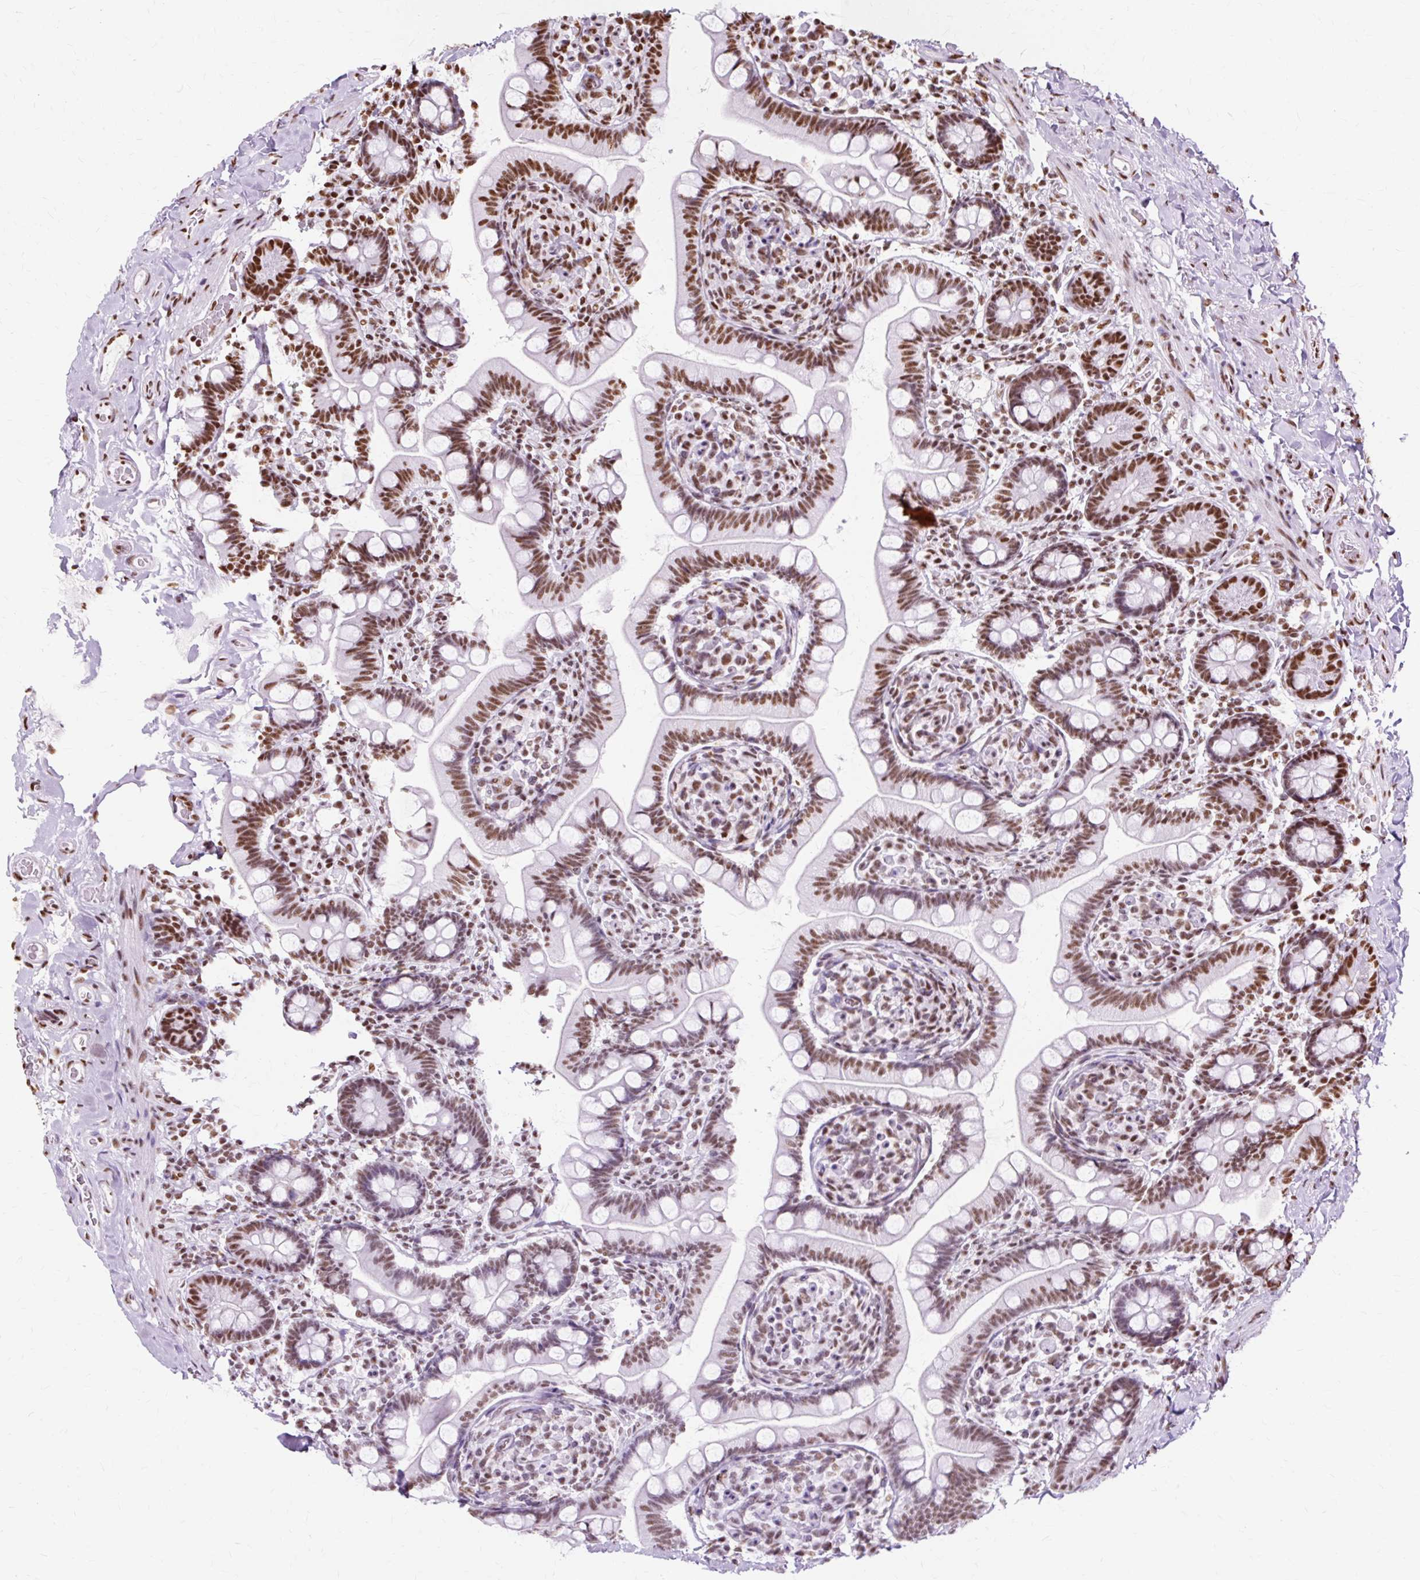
{"staining": {"intensity": "strong", "quantity": ">75%", "location": "nuclear"}, "tissue": "small intestine", "cell_type": "Glandular cells", "image_type": "normal", "snomed": [{"axis": "morphology", "description": "Normal tissue, NOS"}, {"axis": "topography", "description": "Small intestine"}], "caption": "Immunohistochemistry (IHC) of unremarkable small intestine exhibits high levels of strong nuclear expression in about >75% of glandular cells. Ihc stains the protein in brown and the nuclei are stained blue.", "gene": "XRCC6", "patient": {"sex": "female", "age": 64}}